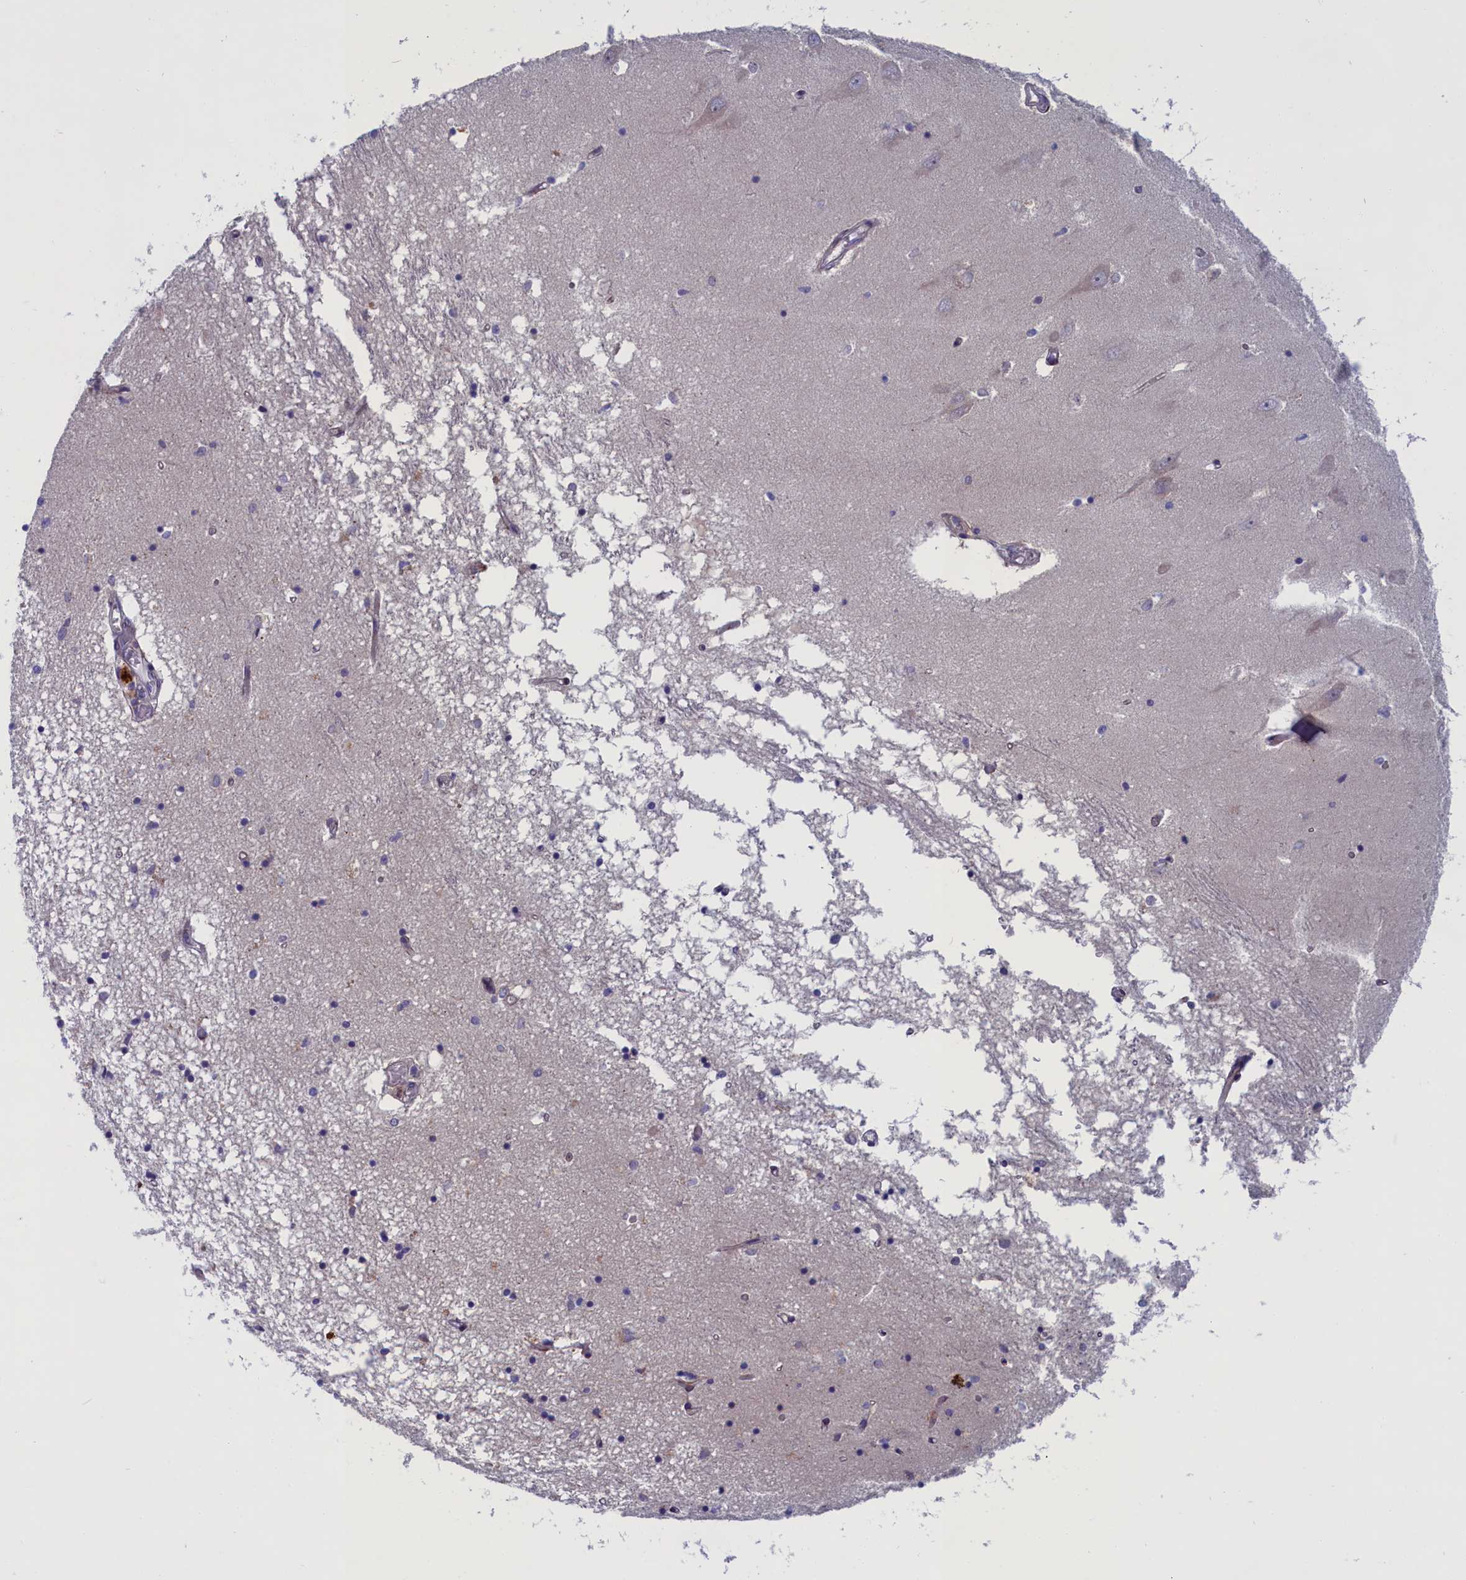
{"staining": {"intensity": "negative", "quantity": "none", "location": "none"}, "tissue": "hippocampus", "cell_type": "Glial cells", "image_type": "normal", "snomed": [{"axis": "morphology", "description": "Normal tissue, NOS"}, {"axis": "topography", "description": "Hippocampus"}], "caption": "An IHC image of unremarkable hippocampus is shown. There is no staining in glial cells of hippocampus. (DAB (3,3'-diaminobenzidine) immunohistochemistry, high magnification).", "gene": "LIG1", "patient": {"sex": "male", "age": 70}}